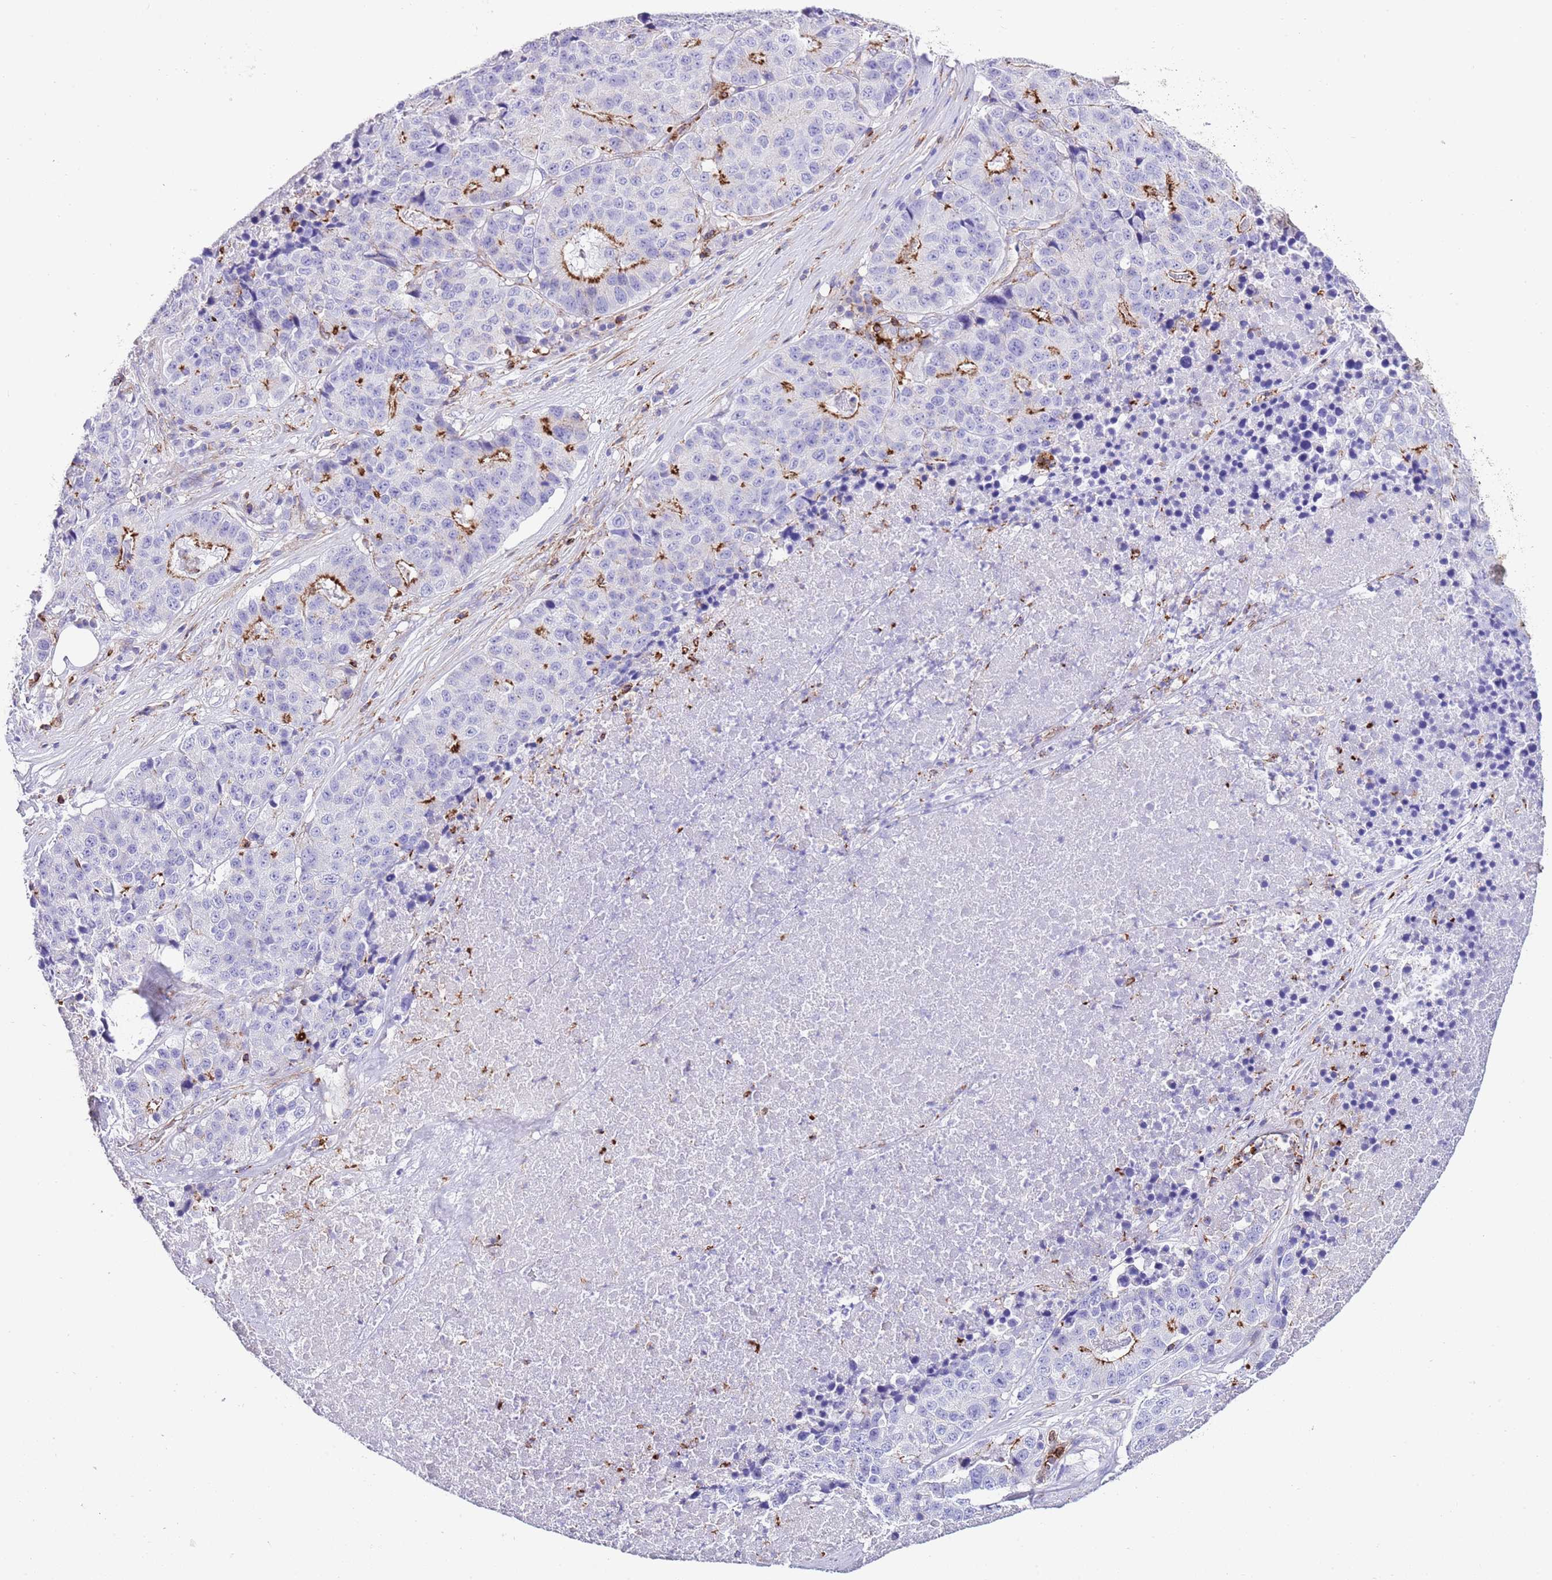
{"staining": {"intensity": "moderate", "quantity": "25%-75%", "location": "cytoplasmic/membranous"}, "tissue": "stomach cancer", "cell_type": "Tumor cells", "image_type": "cancer", "snomed": [{"axis": "morphology", "description": "Adenocarcinoma, NOS"}, {"axis": "topography", "description": "Stomach"}], "caption": "Protein expression analysis of stomach cancer (adenocarcinoma) exhibits moderate cytoplasmic/membranous expression in about 25%-75% of tumor cells. The protein is stained brown, and the nuclei are stained in blue (DAB IHC with brightfield microscopy, high magnification).", "gene": "ALDH3A1", "patient": {"sex": "male", "age": 71}}